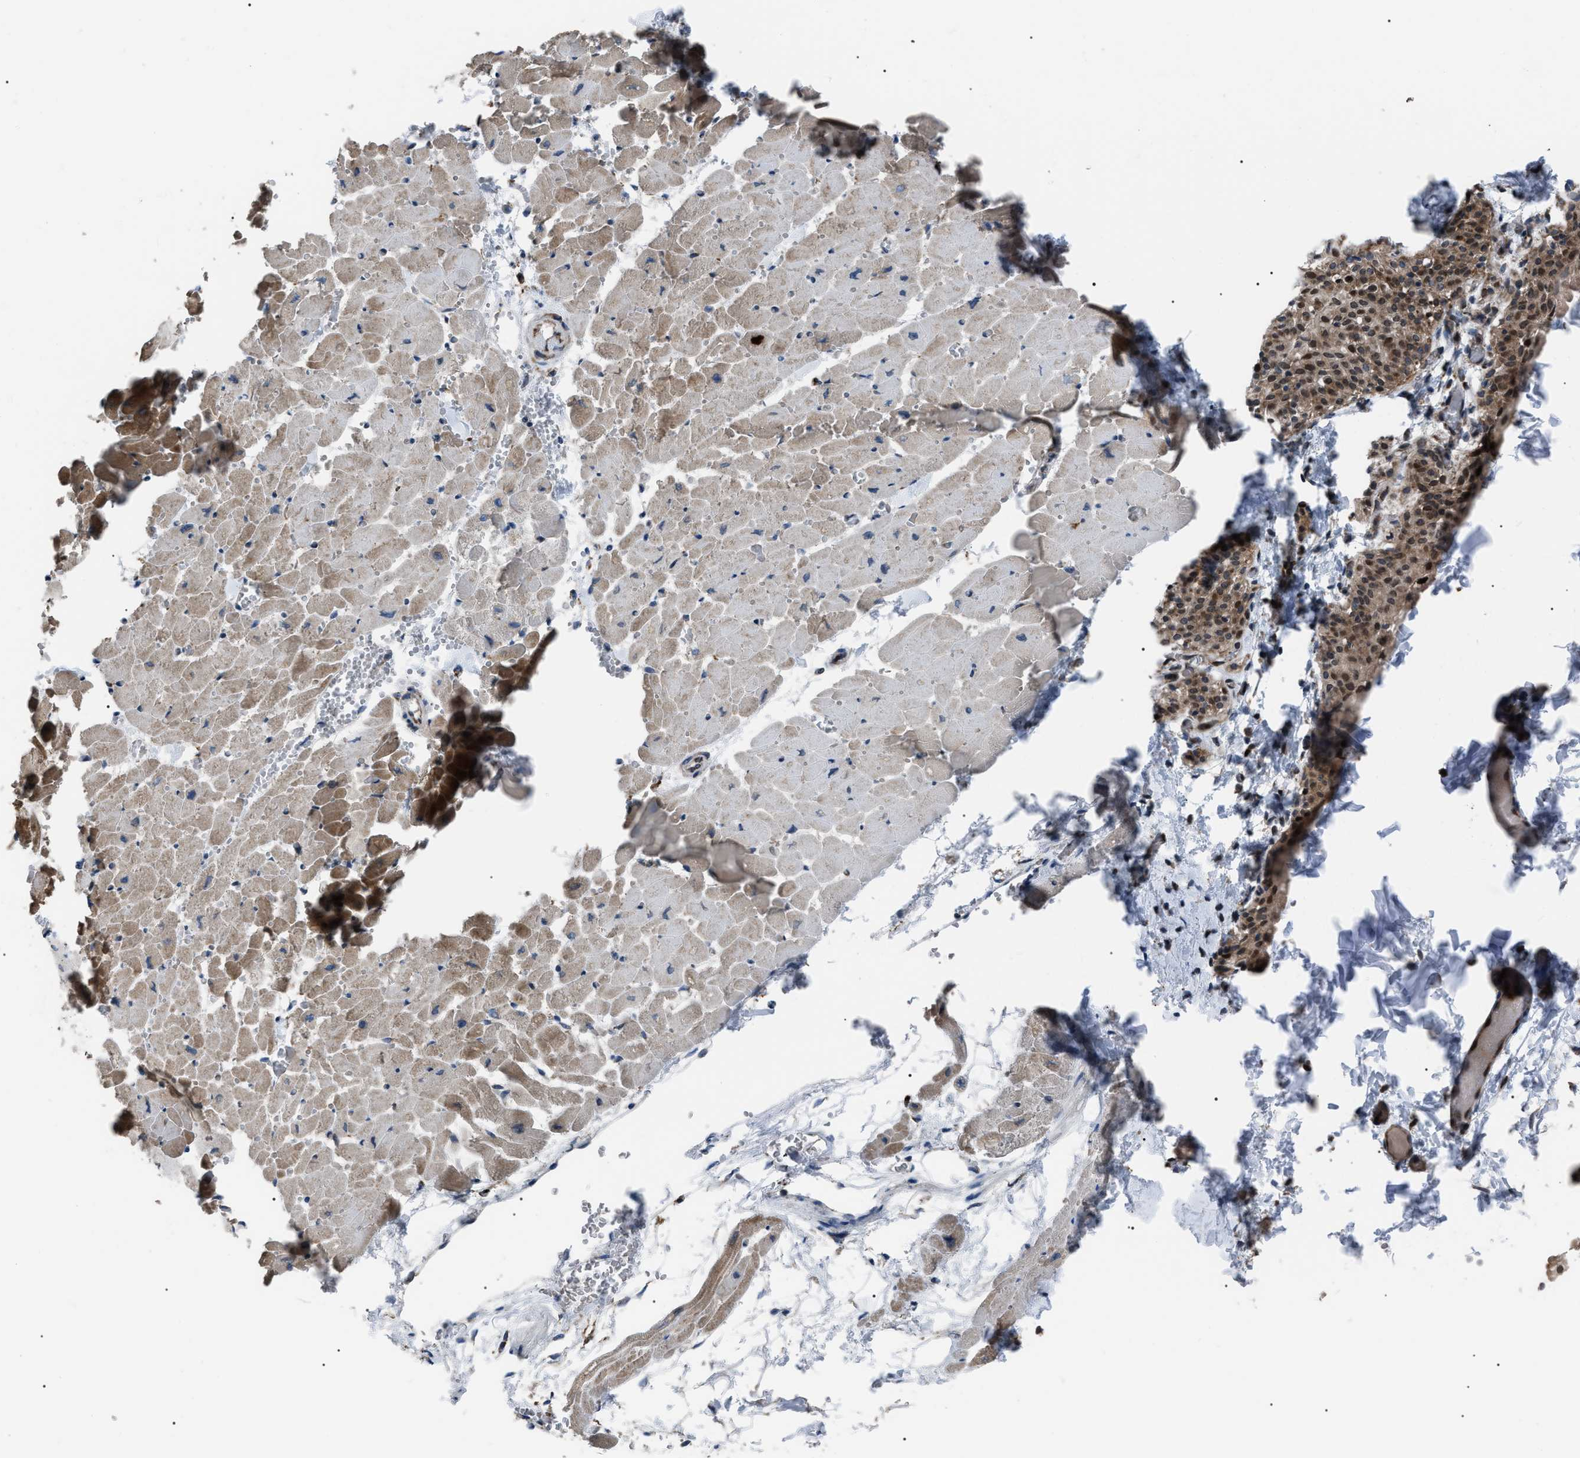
{"staining": {"intensity": "moderate", "quantity": "25%-75%", "location": "cytoplasmic/membranous"}, "tissue": "heart muscle", "cell_type": "Cardiomyocytes", "image_type": "normal", "snomed": [{"axis": "morphology", "description": "Normal tissue, NOS"}, {"axis": "topography", "description": "Heart"}], "caption": "Brown immunohistochemical staining in unremarkable human heart muscle reveals moderate cytoplasmic/membranous staining in about 25%-75% of cardiomyocytes. (brown staining indicates protein expression, while blue staining denotes nuclei).", "gene": "AGO2", "patient": {"sex": "female", "age": 19}}